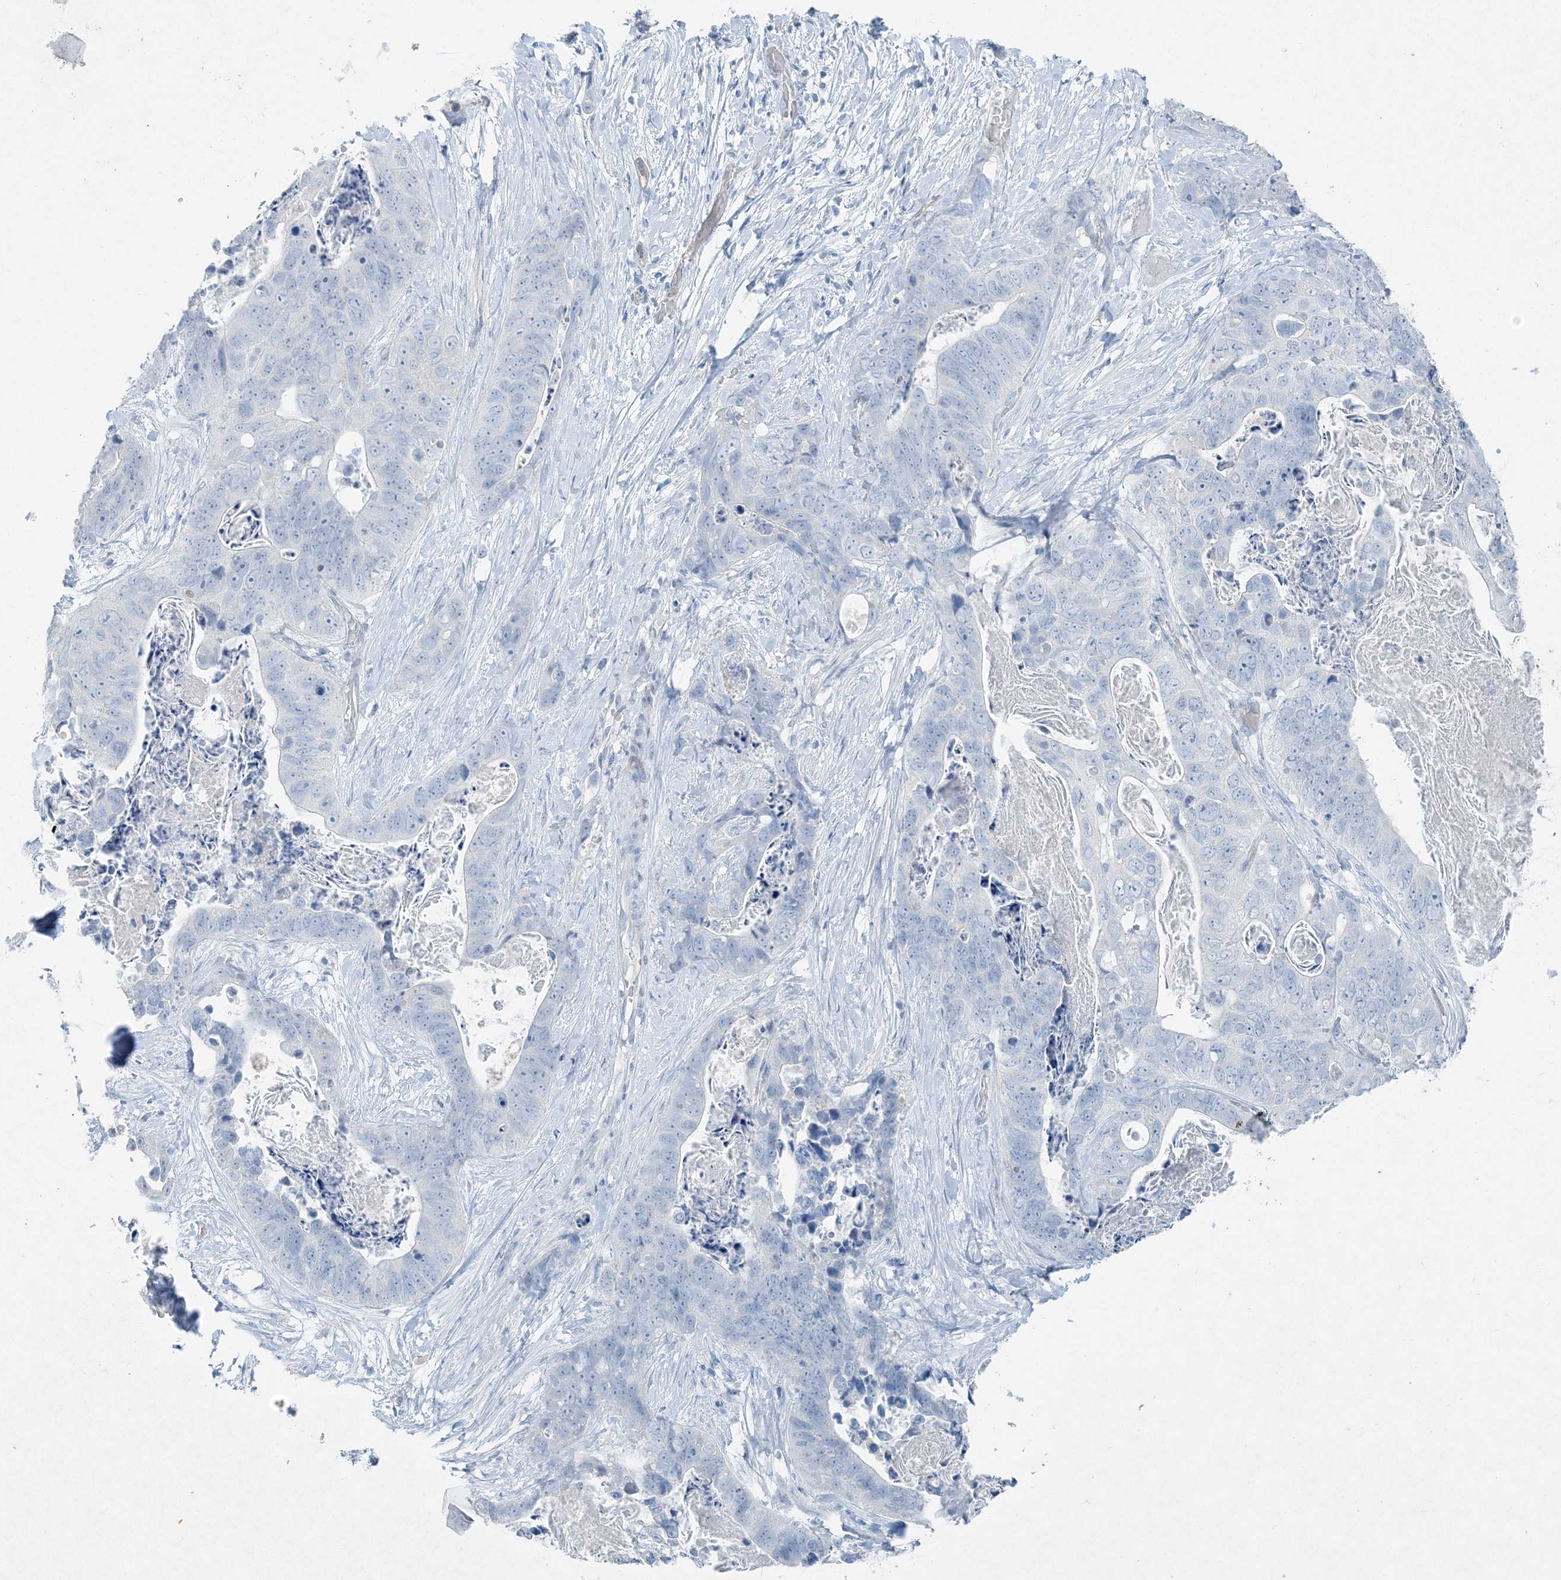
{"staining": {"intensity": "negative", "quantity": "none", "location": "none"}, "tissue": "stomach cancer", "cell_type": "Tumor cells", "image_type": "cancer", "snomed": [{"axis": "morphology", "description": "Adenocarcinoma, NOS"}, {"axis": "topography", "description": "Stomach"}], "caption": "An immunohistochemistry (IHC) histopathology image of stomach cancer is shown. There is no staining in tumor cells of stomach cancer.", "gene": "PGM5", "patient": {"sex": "female", "age": 89}}